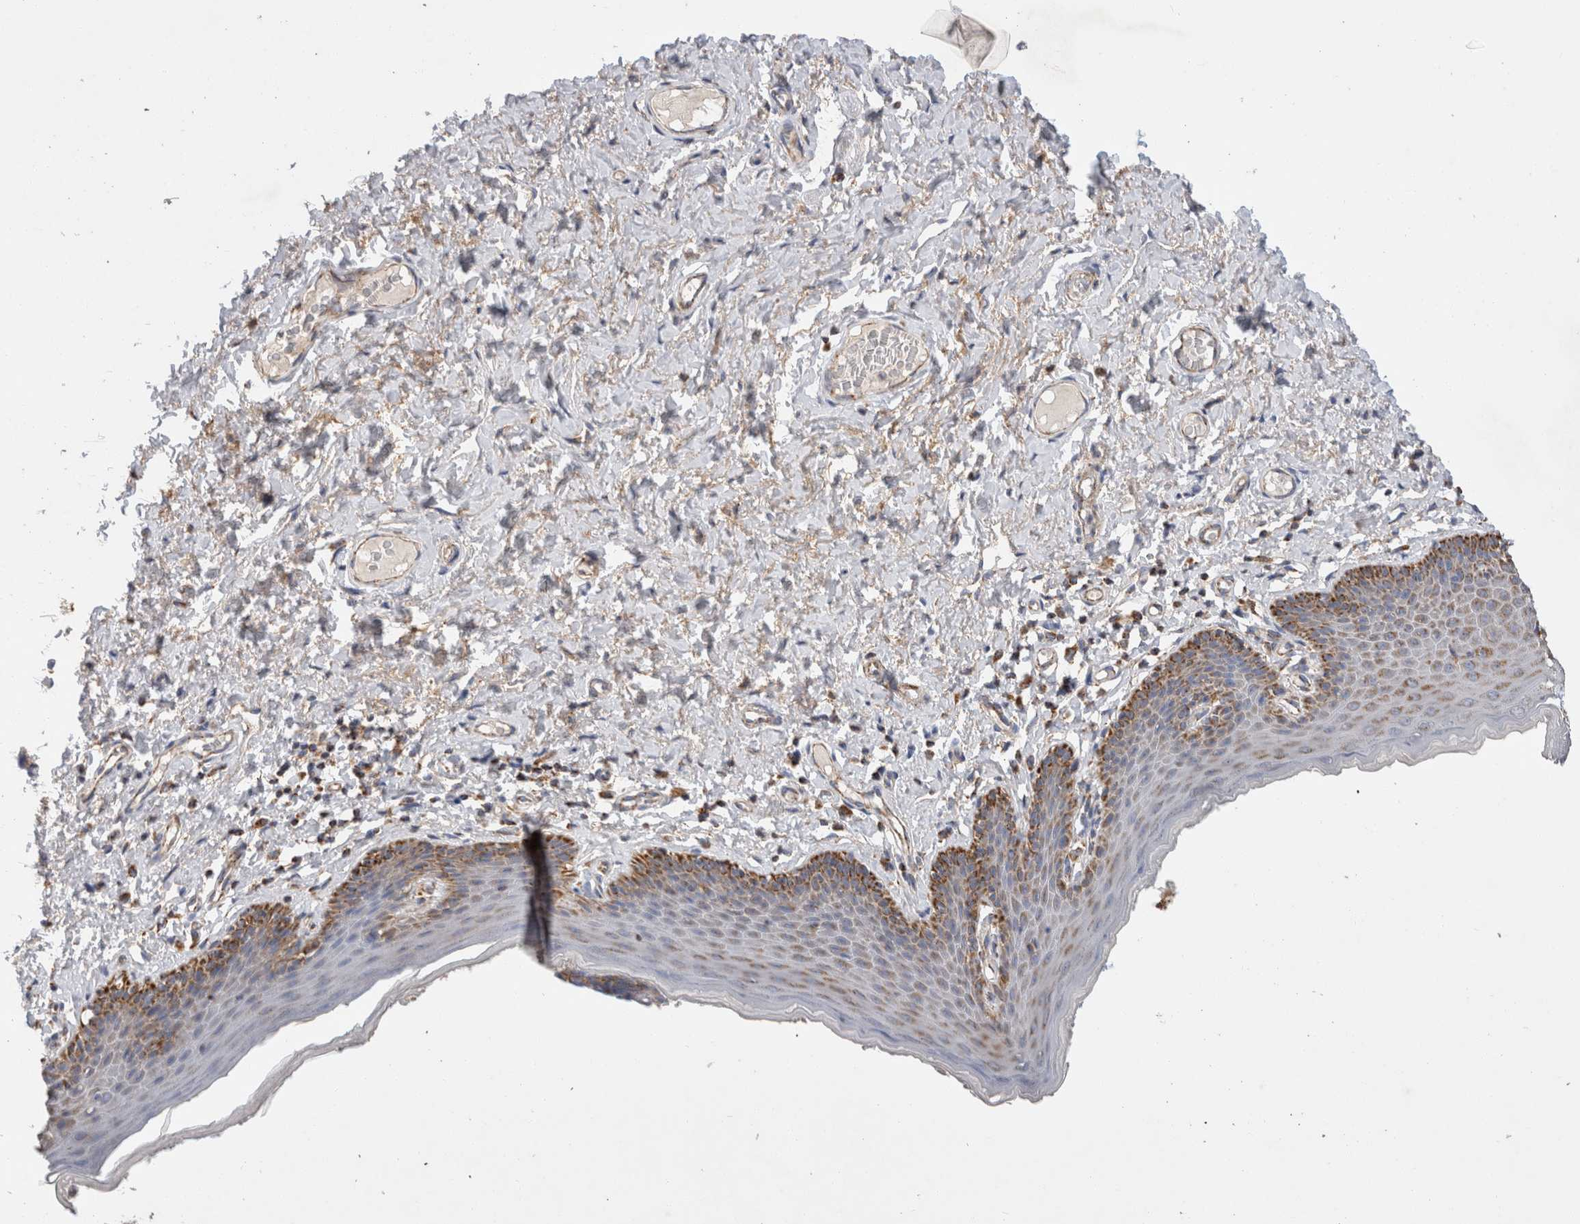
{"staining": {"intensity": "strong", "quantity": "25%-75%", "location": "cytoplasmic/membranous"}, "tissue": "skin", "cell_type": "Epidermal cells", "image_type": "normal", "snomed": [{"axis": "morphology", "description": "Normal tissue, NOS"}, {"axis": "topography", "description": "Vulva"}], "caption": "Immunohistochemical staining of unremarkable human skin displays high levels of strong cytoplasmic/membranous staining in about 25%-75% of epidermal cells.", "gene": "IARS2", "patient": {"sex": "female", "age": 66}}